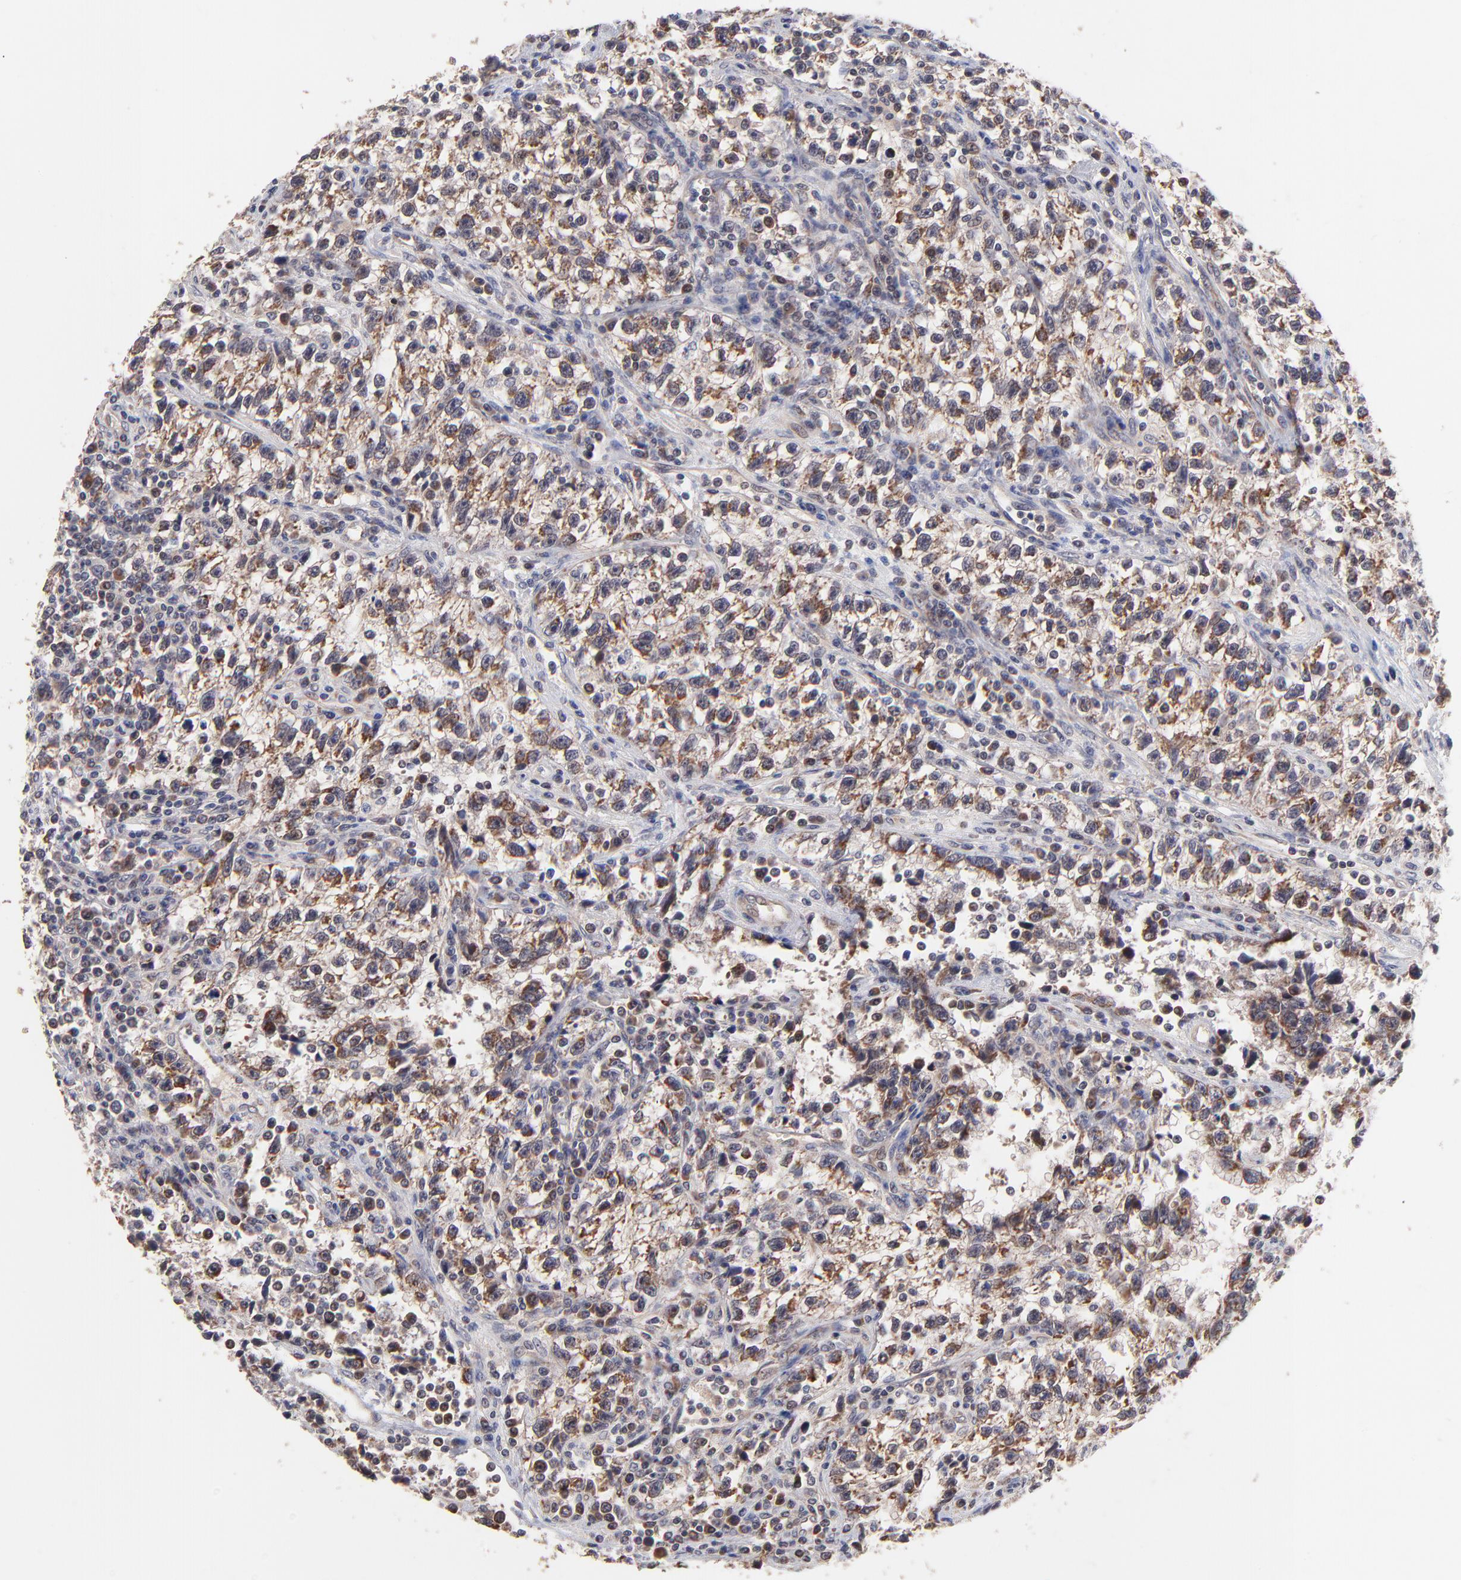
{"staining": {"intensity": "moderate", "quantity": ">75%", "location": "cytoplasmic/membranous,nuclear"}, "tissue": "testis cancer", "cell_type": "Tumor cells", "image_type": "cancer", "snomed": [{"axis": "morphology", "description": "Seminoma, NOS"}, {"axis": "topography", "description": "Testis"}], "caption": "The photomicrograph displays staining of testis cancer, revealing moderate cytoplasmic/membranous and nuclear protein positivity (brown color) within tumor cells.", "gene": "BAIAP2L2", "patient": {"sex": "male", "age": 38}}